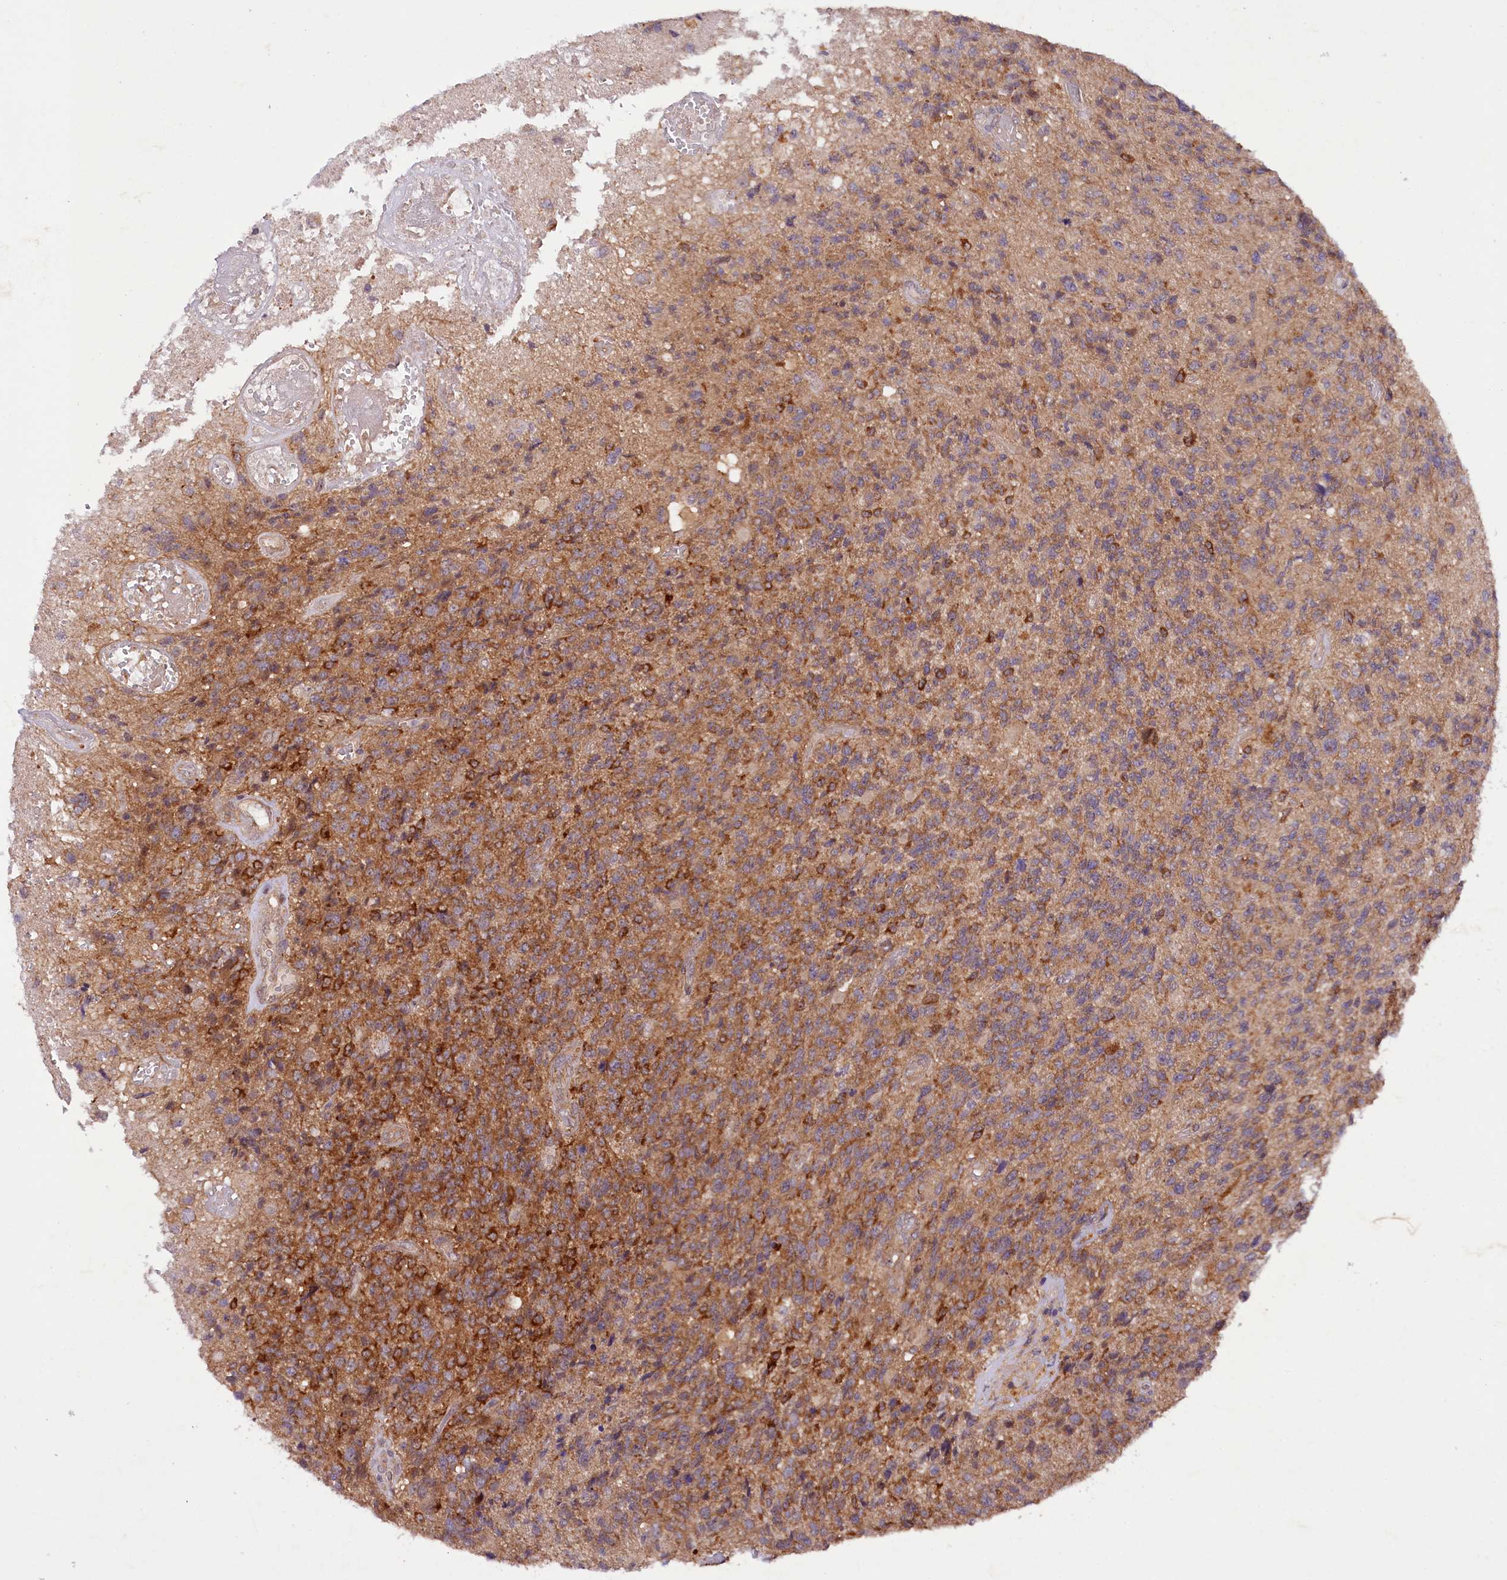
{"staining": {"intensity": "moderate", "quantity": "25%-75%", "location": "cytoplasmic/membranous"}, "tissue": "glioma", "cell_type": "Tumor cells", "image_type": "cancer", "snomed": [{"axis": "morphology", "description": "Glioma, malignant, High grade"}, {"axis": "topography", "description": "Brain"}], "caption": "High-grade glioma (malignant) stained with immunohistochemistry (IHC) reveals moderate cytoplasmic/membranous positivity in approximately 25%-75% of tumor cells. (DAB IHC, brown staining for protein, blue staining for nuclei).", "gene": "PHLDB1", "patient": {"sex": "male", "age": 76}}